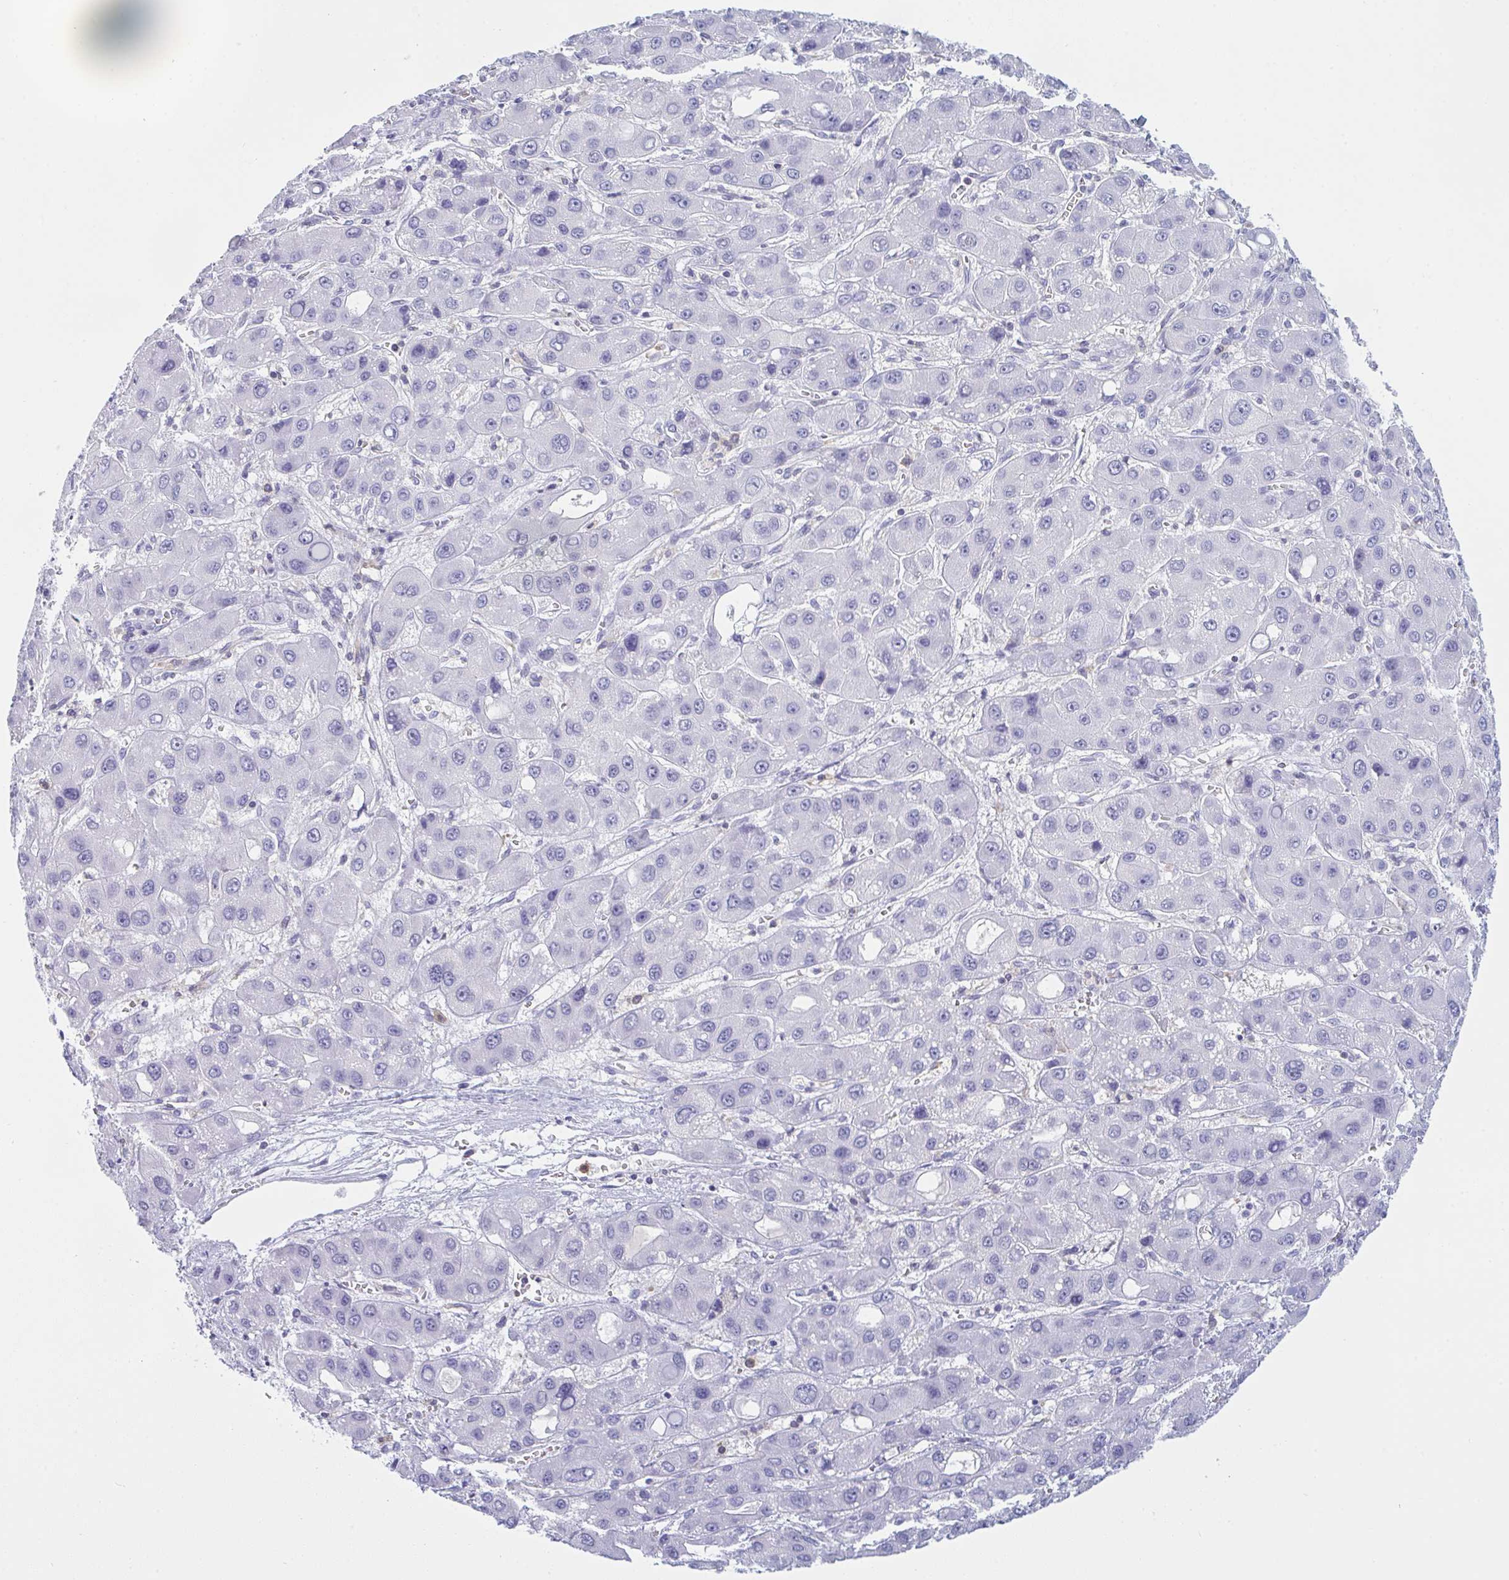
{"staining": {"intensity": "negative", "quantity": "none", "location": "none"}, "tissue": "liver cancer", "cell_type": "Tumor cells", "image_type": "cancer", "snomed": [{"axis": "morphology", "description": "Carcinoma, Hepatocellular, NOS"}, {"axis": "topography", "description": "Liver"}], "caption": "Immunohistochemical staining of human hepatocellular carcinoma (liver) demonstrates no significant positivity in tumor cells. (IHC, brightfield microscopy, high magnification).", "gene": "MYO1F", "patient": {"sex": "male", "age": 55}}